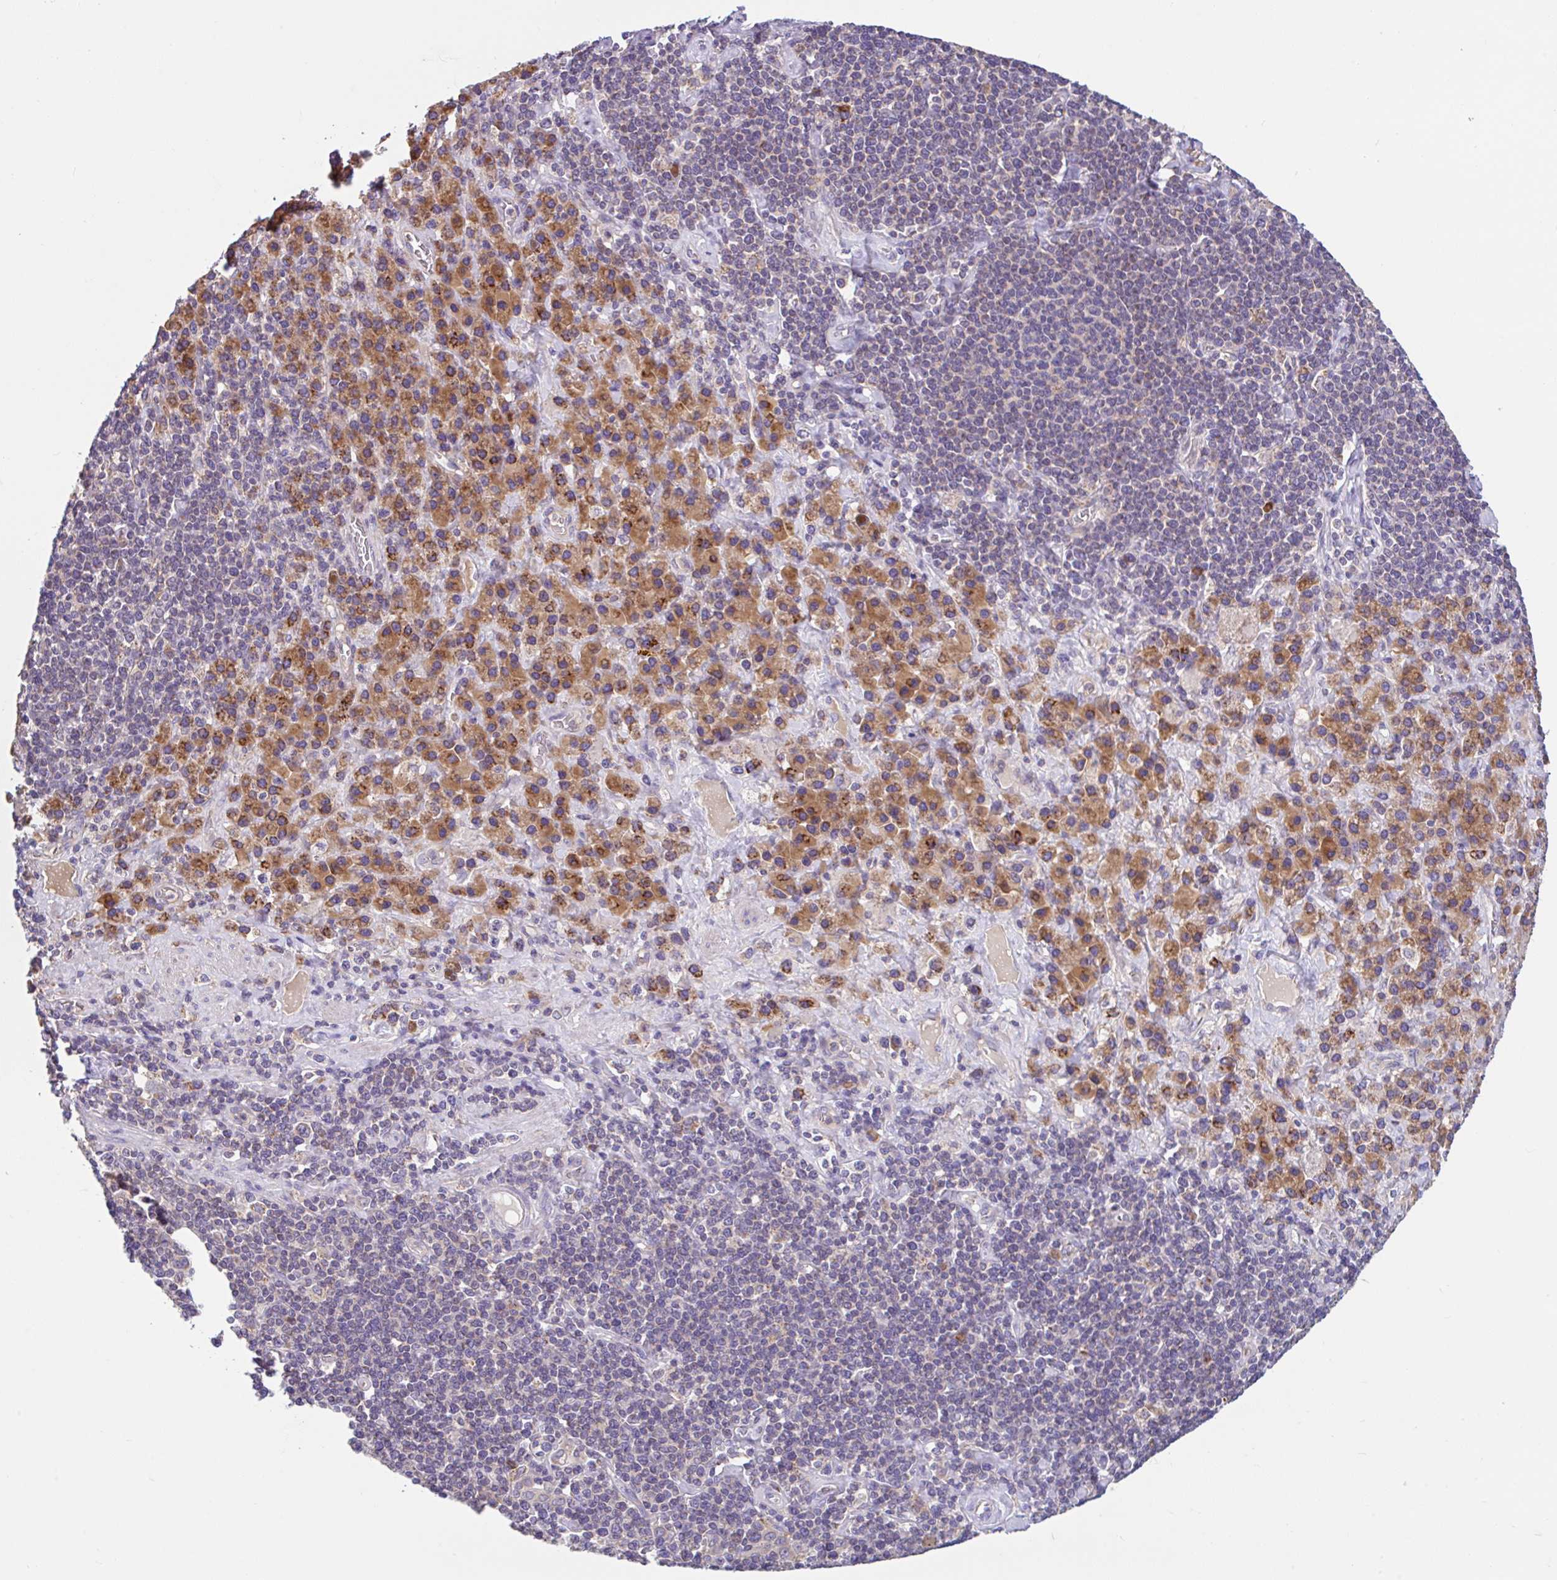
{"staining": {"intensity": "moderate", "quantity": ">75%", "location": "cytoplasmic/membranous"}, "tissue": "stomach cancer", "cell_type": "Tumor cells", "image_type": "cancer", "snomed": [{"axis": "morphology", "description": "Adenocarcinoma, NOS"}, {"axis": "topography", "description": "Stomach, upper"}], "caption": "A histopathology image of adenocarcinoma (stomach) stained for a protein displays moderate cytoplasmic/membranous brown staining in tumor cells.", "gene": "RALBP1", "patient": {"sex": "male", "age": 75}}